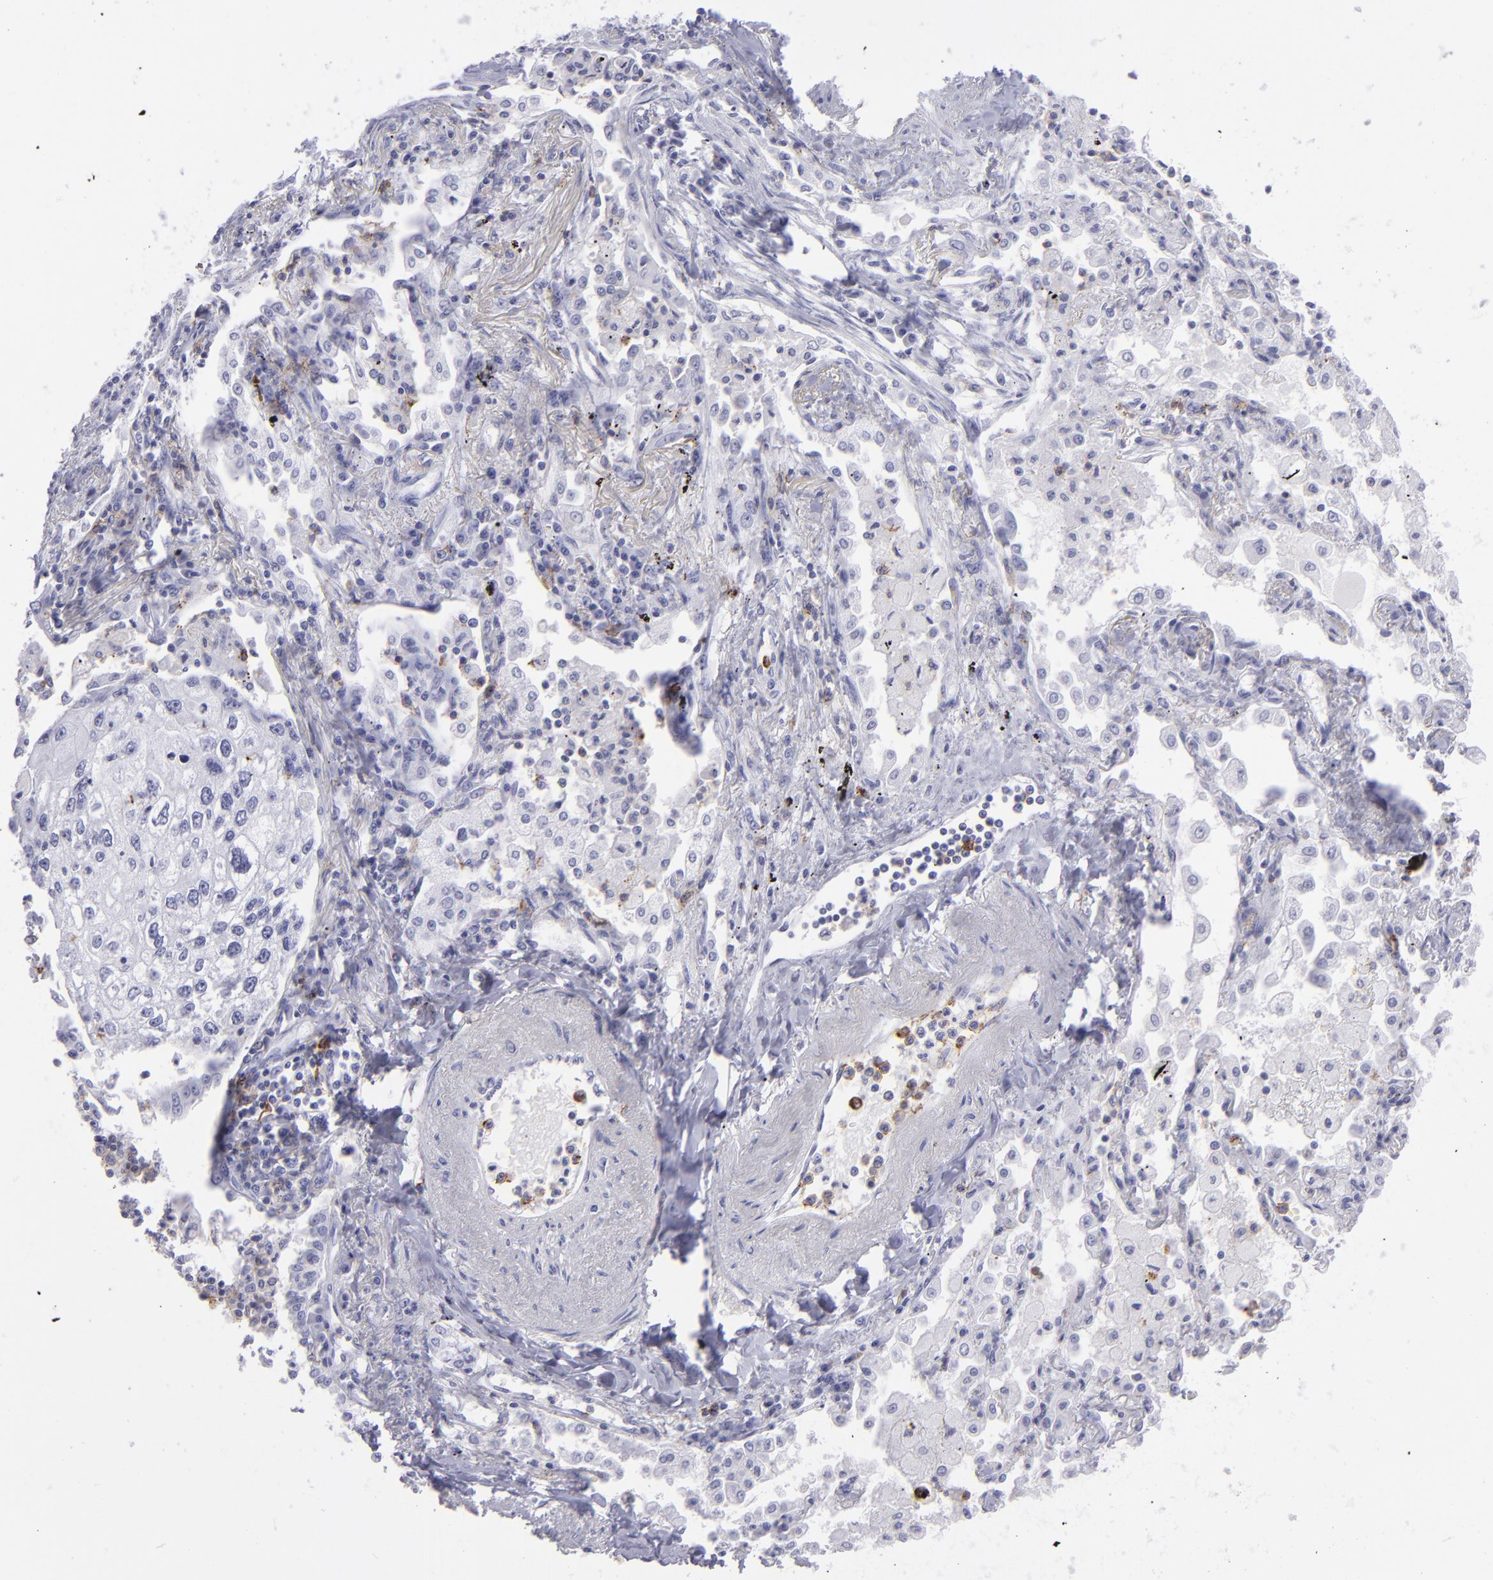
{"staining": {"intensity": "negative", "quantity": "none", "location": "none"}, "tissue": "lung cancer", "cell_type": "Tumor cells", "image_type": "cancer", "snomed": [{"axis": "morphology", "description": "Squamous cell carcinoma, NOS"}, {"axis": "topography", "description": "Lung"}], "caption": "Tumor cells are negative for protein expression in human lung cancer (squamous cell carcinoma). (Stains: DAB IHC with hematoxylin counter stain, Microscopy: brightfield microscopy at high magnification).", "gene": "SELPLG", "patient": {"sex": "male", "age": 75}}